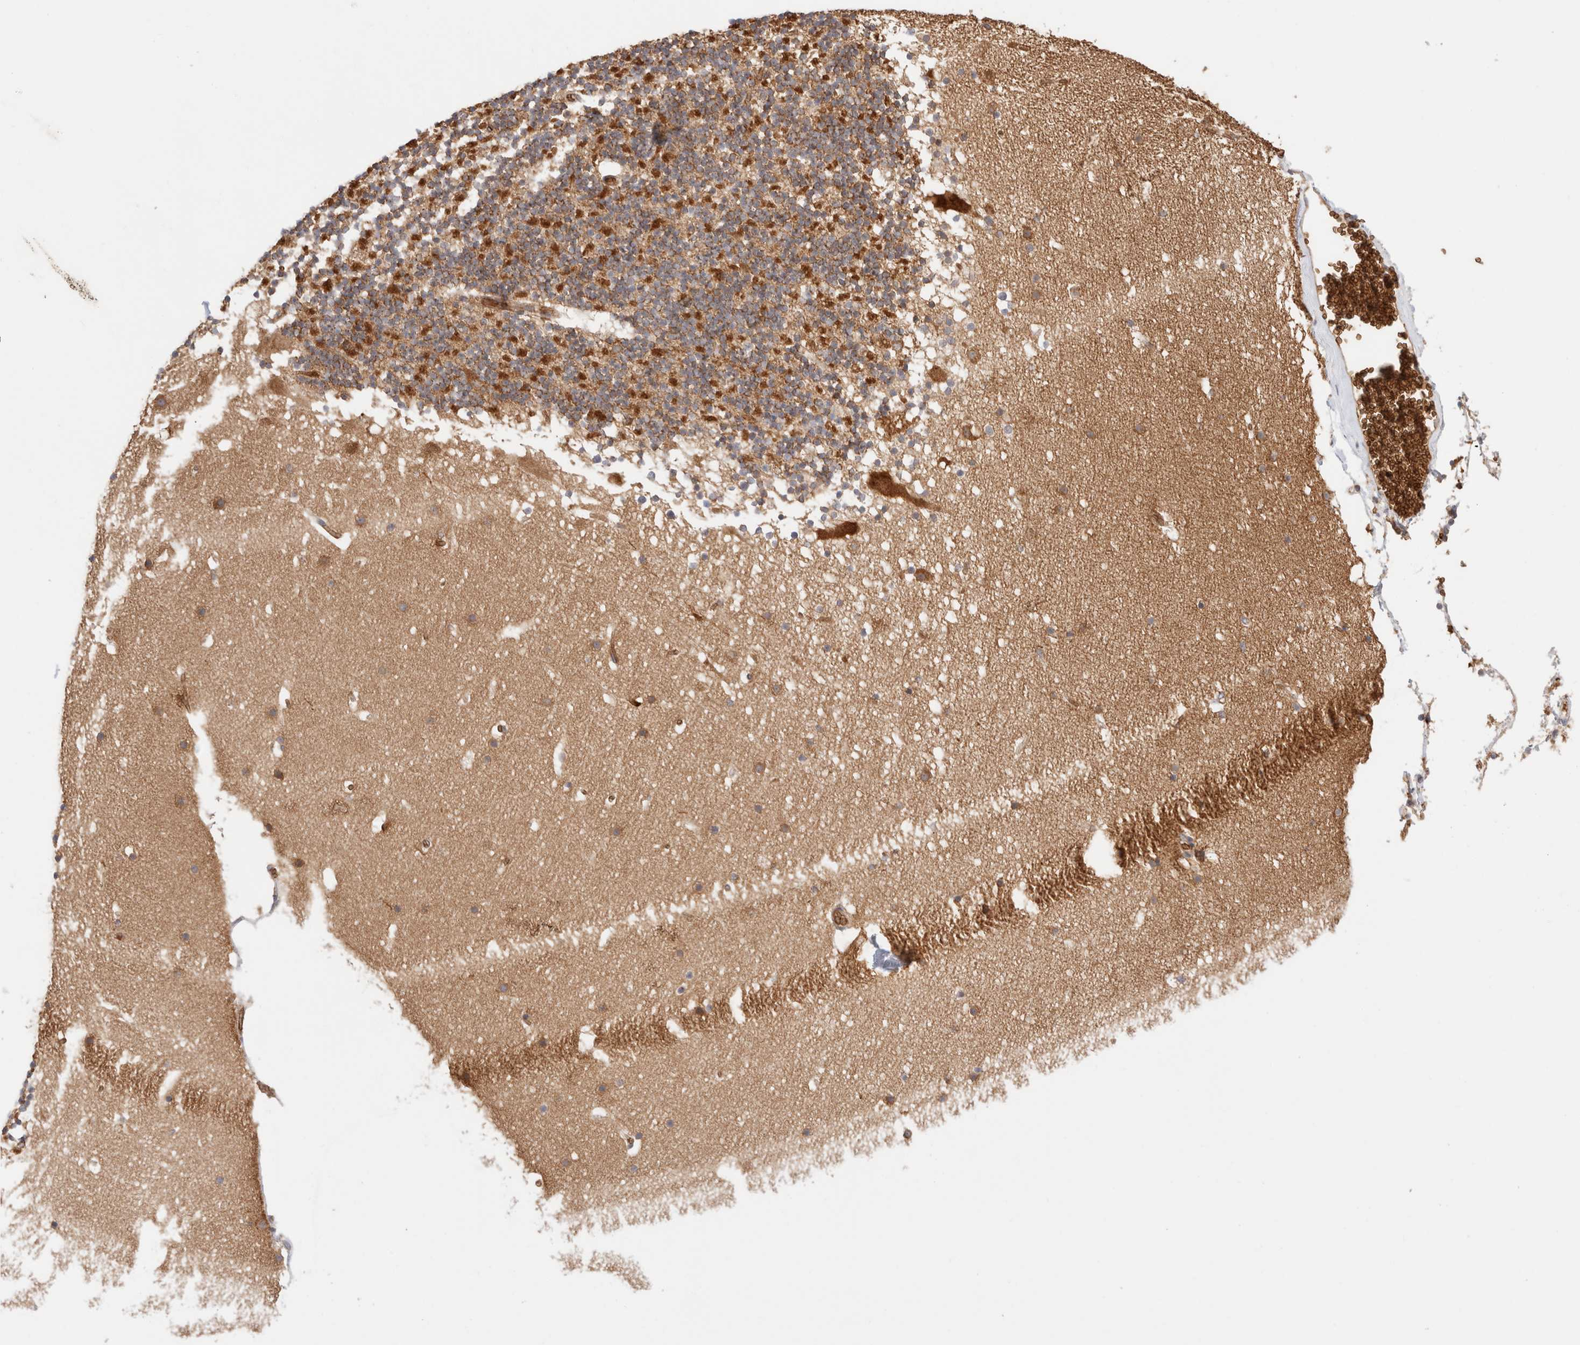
{"staining": {"intensity": "strong", "quantity": "25%-75%", "location": "cytoplasmic/membranous"}, "tissue": "cerebellum", "cell_type": "Cells in granular layer", "image_type": "normal", "snomed": [{"axis": "morphology", "description": "Normal tissue, NOS"}, {"axis": "topography", "description": "Cerebellum"}], "caption": "The image displays staining of benign cerebellum, revealing strong cytoplasmic/membranous protein expression (brown color) within cells in granular layer.", "gene": "UTS2B", "patient": {"sex": "male", "age": 57}}